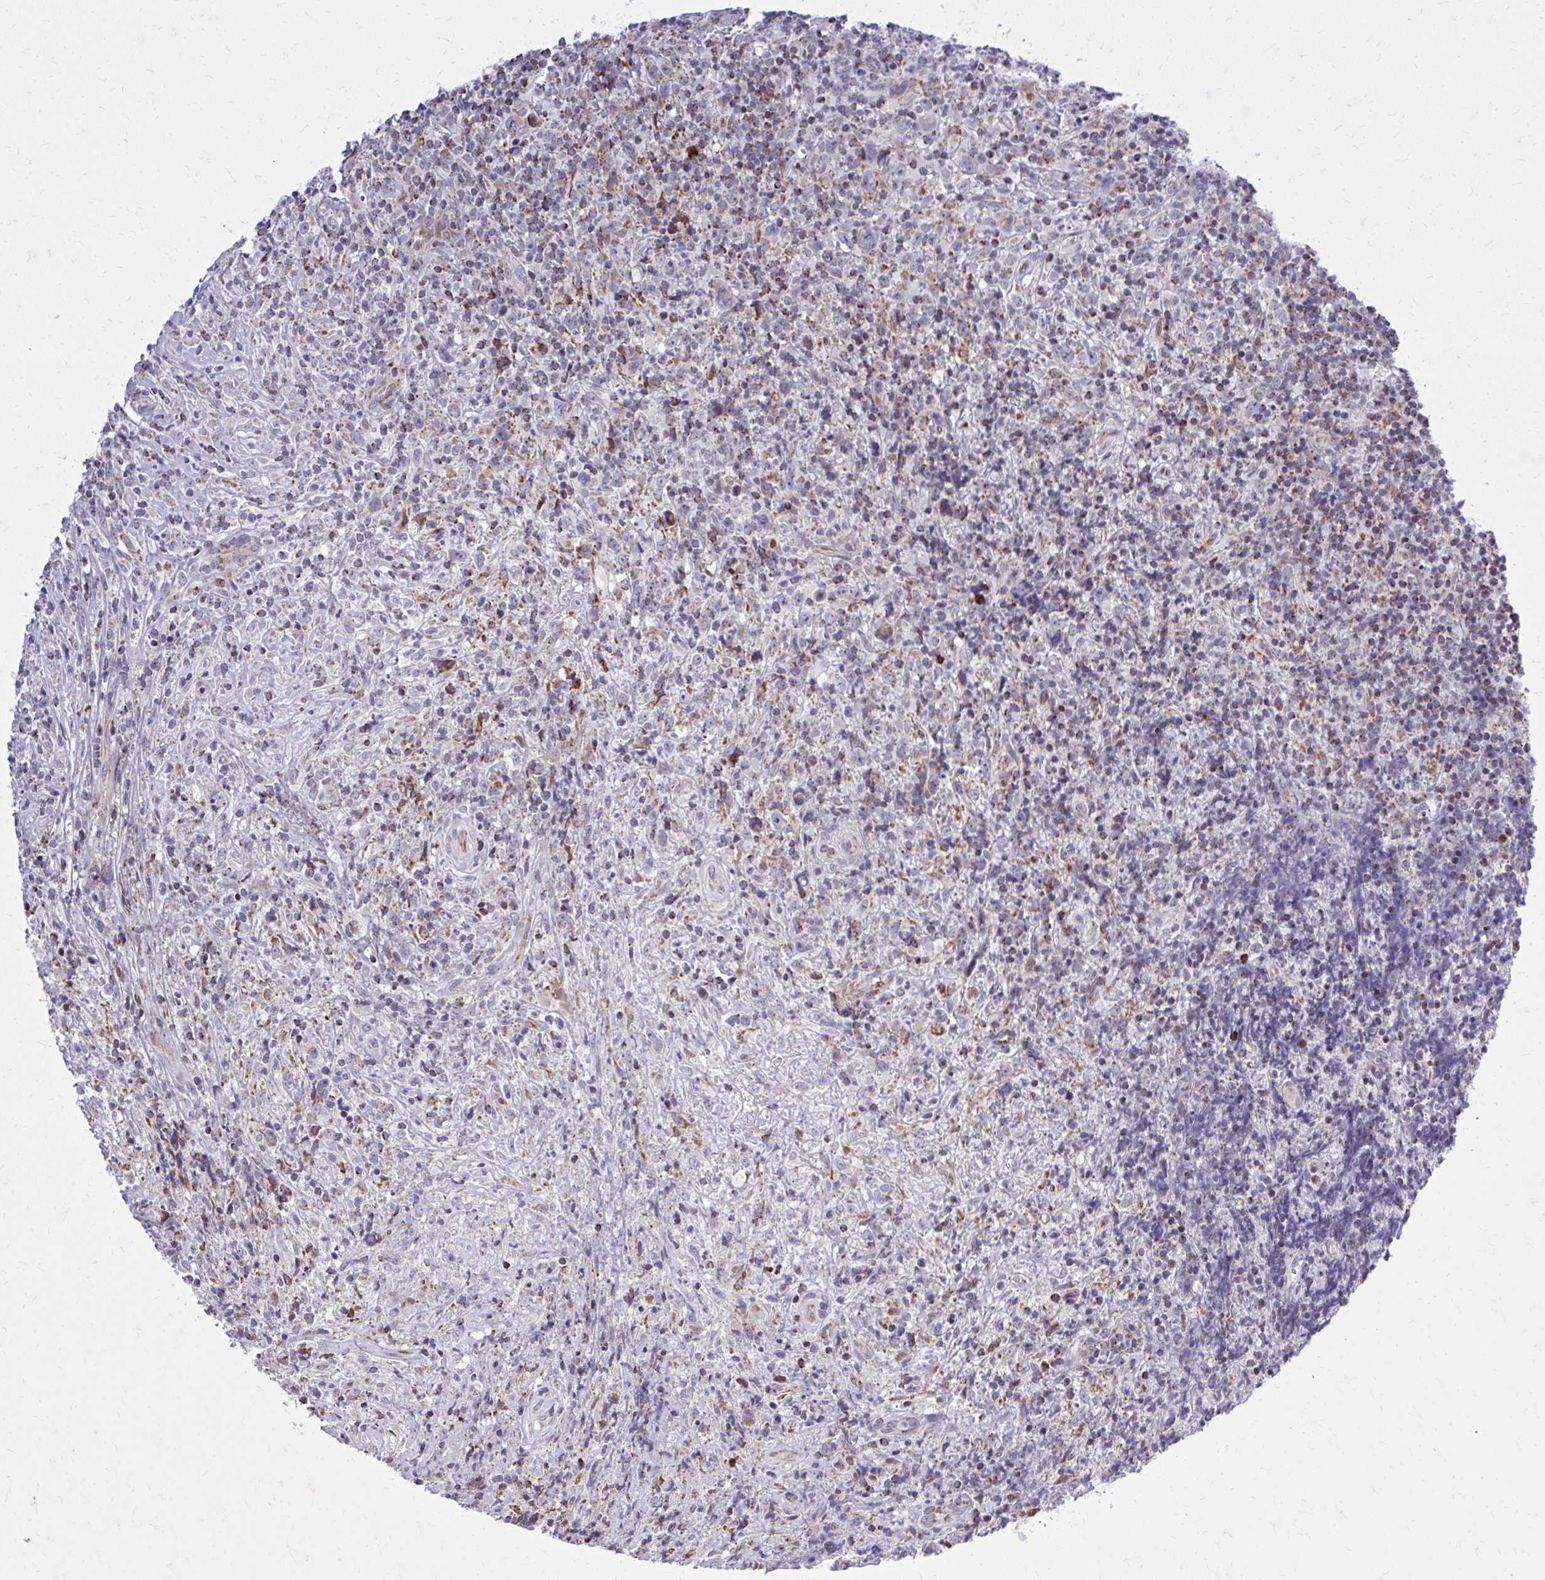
{"staining": {"intensity": "moderate", "quantity": "<25%", "location": "cytoplasmic/membranous"}, "tissue": "lymphoma", "cell_type": "Tumor cells", "image_type": "cancer", "snomed": [{"axis": "morphology", "description": "Hodgkin's disease, NOS"}, {"axis": "topography", "description": "Lymph node"}], "caption": "A brown stain highlights moderate cytoplasmic/membranous positivity of a protein in human Hodgkin's disease tumor cells.", "gene": "ZNF362", "patient": {"sex": "female", "age": 18}}